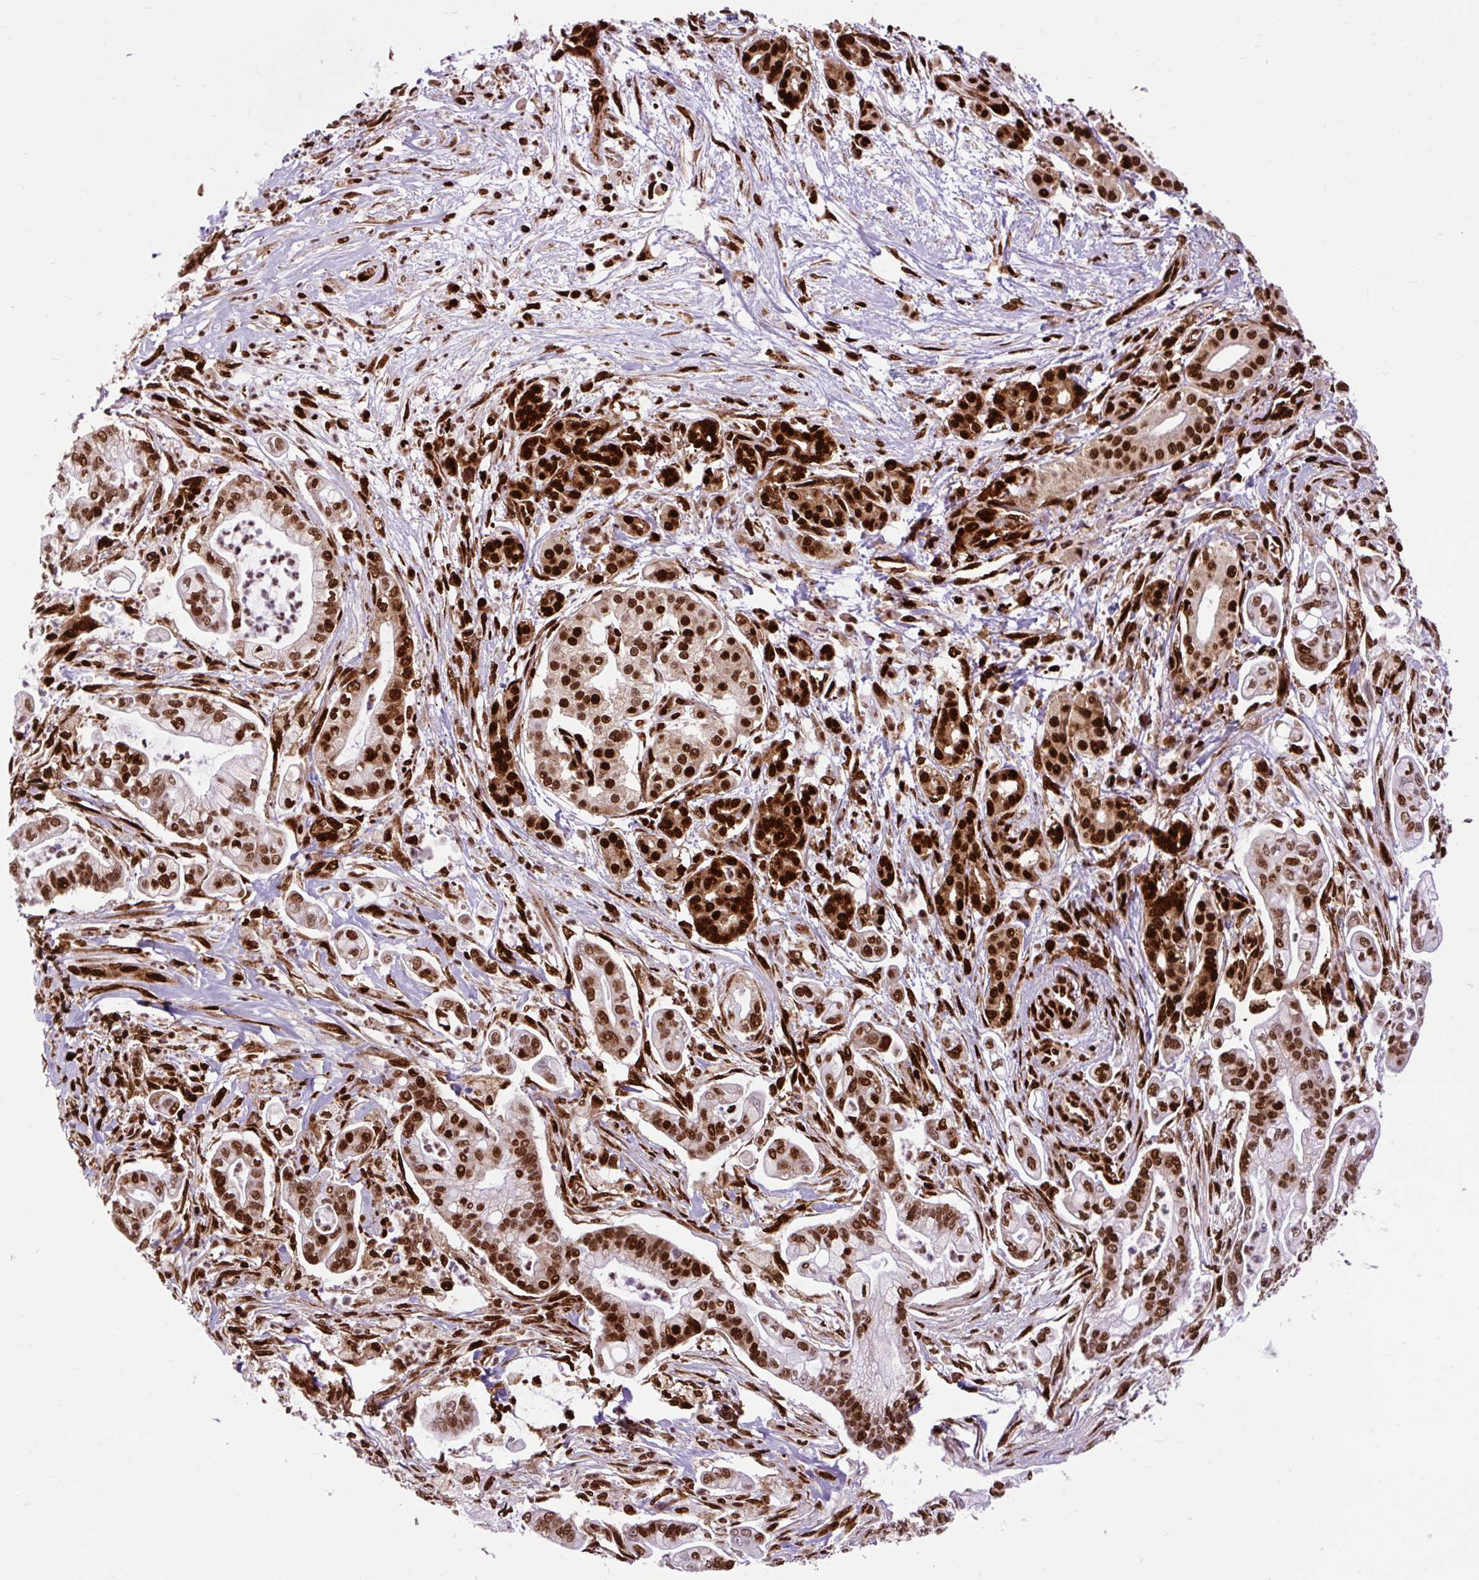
{"staining": {"intensity": "strong", "quantity": ">75%", "location": "nuclear"}, "tissue": "pancreatic cancer", "cell_type": "Tumor cells", "image_type": "cancer", "snomed": [{"axis": "morphology", "description": "Adenocarcinoma, NOS"}, {"axis": "topography", "description": "Pancreas"}], "caption": "A brown stain shows strong nuclear positivity of a protein in human pancreatic cancer tumor cells.", "gene": "FUS", "patient": {"sex": "female", "age": 69}}